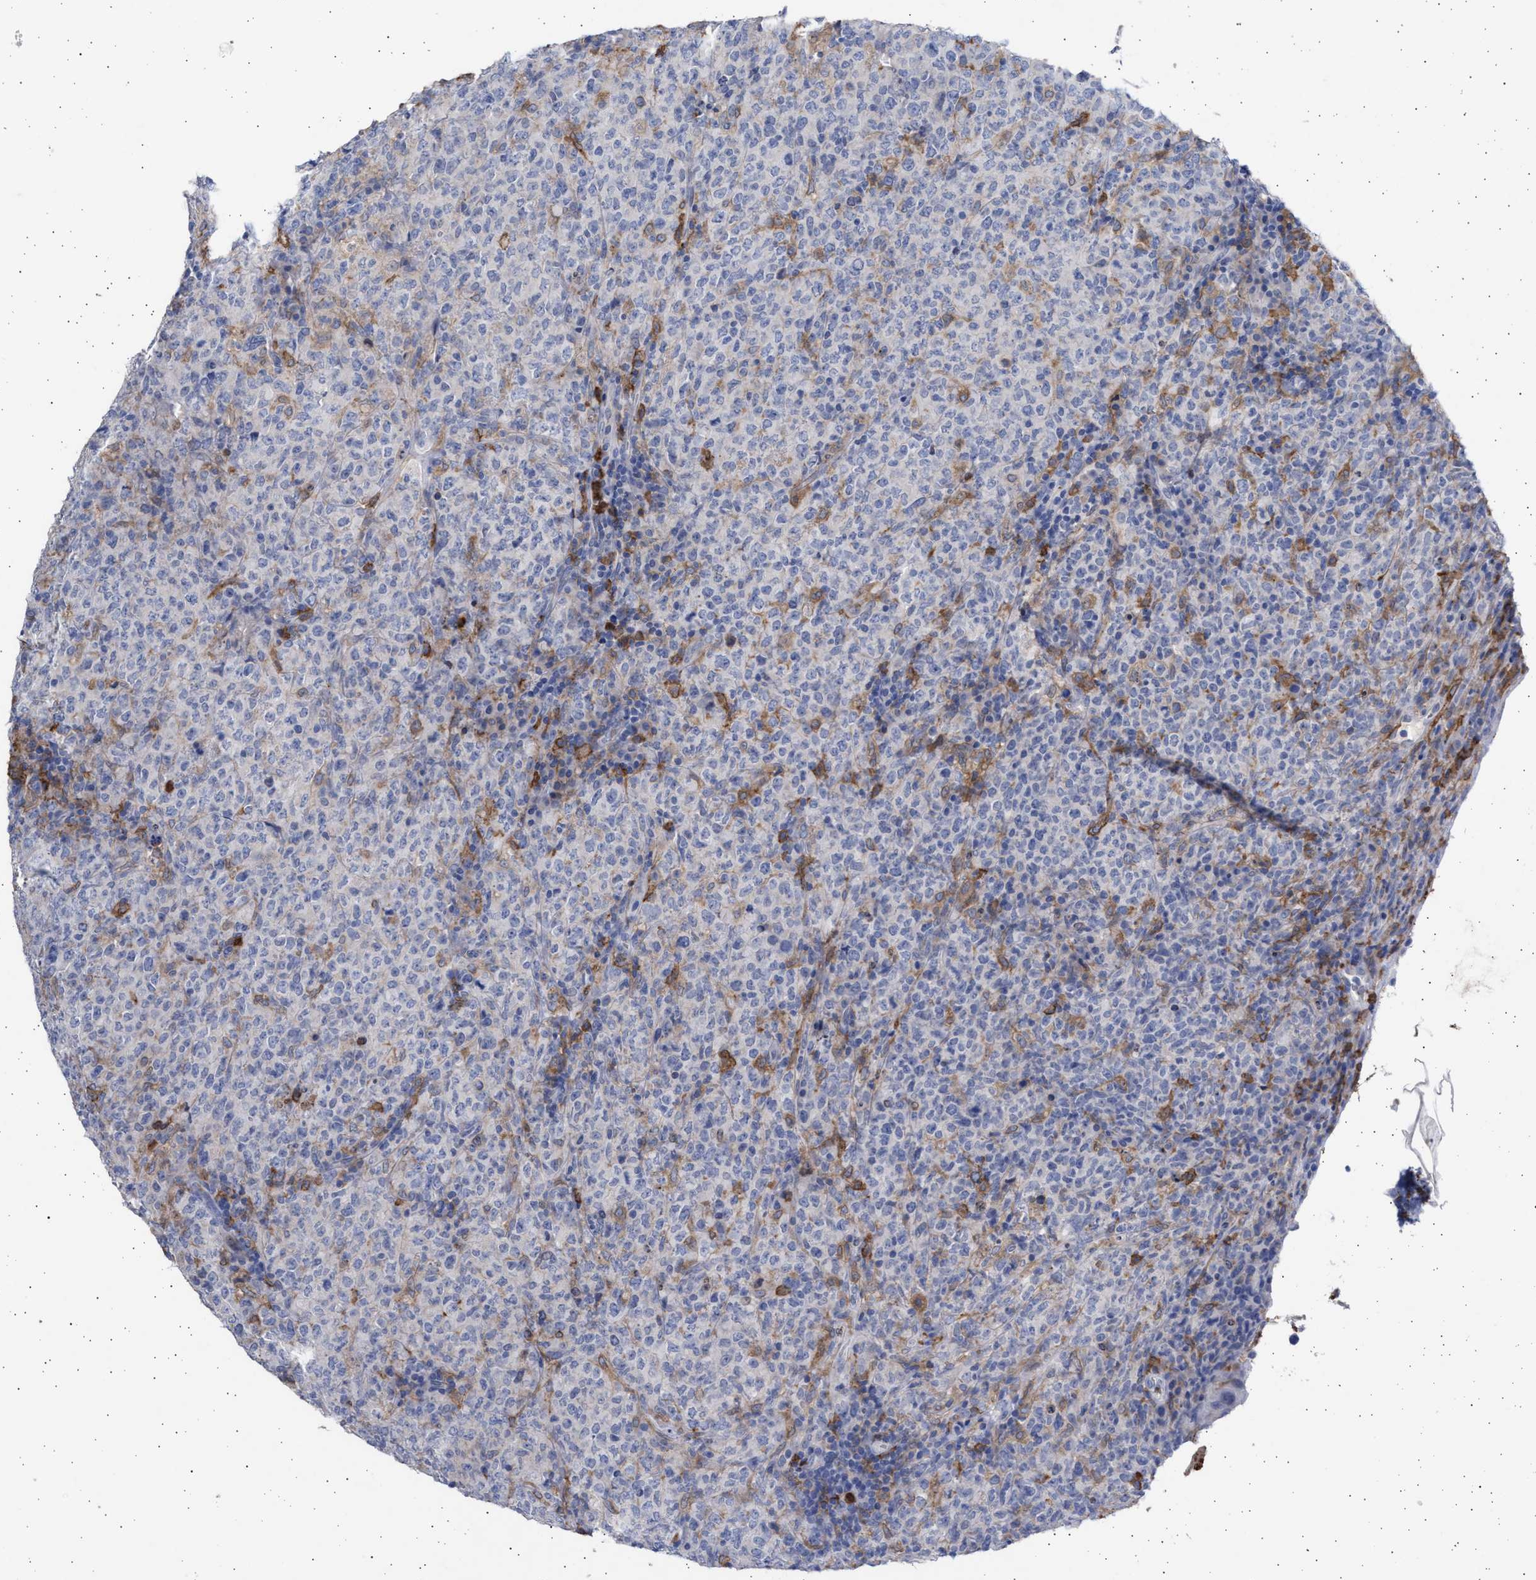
{"staining": {"intensity": "negative", "quantity": "none", "location": "none"}, "tissue": "lymphoma", "cell_type": "Tumor cells", "image_type": "cancer", "snomed": [{"axis": "morphology", "description": "Malignant lymphoma, non-Hodgkin's type, High grade"}, {"axis": "topography", "description": "Tonsil"}], "caption": "A high-resolution histopathology image shows immunohistochemistry staining of lymphoma, which demonstrates no significant expression in tumor cells. (Brightfield microscopy of DAB immunohistochemistry at high magnification).", "gene": "FCER1A", "patient": {"sex": "female", "age": 36}}